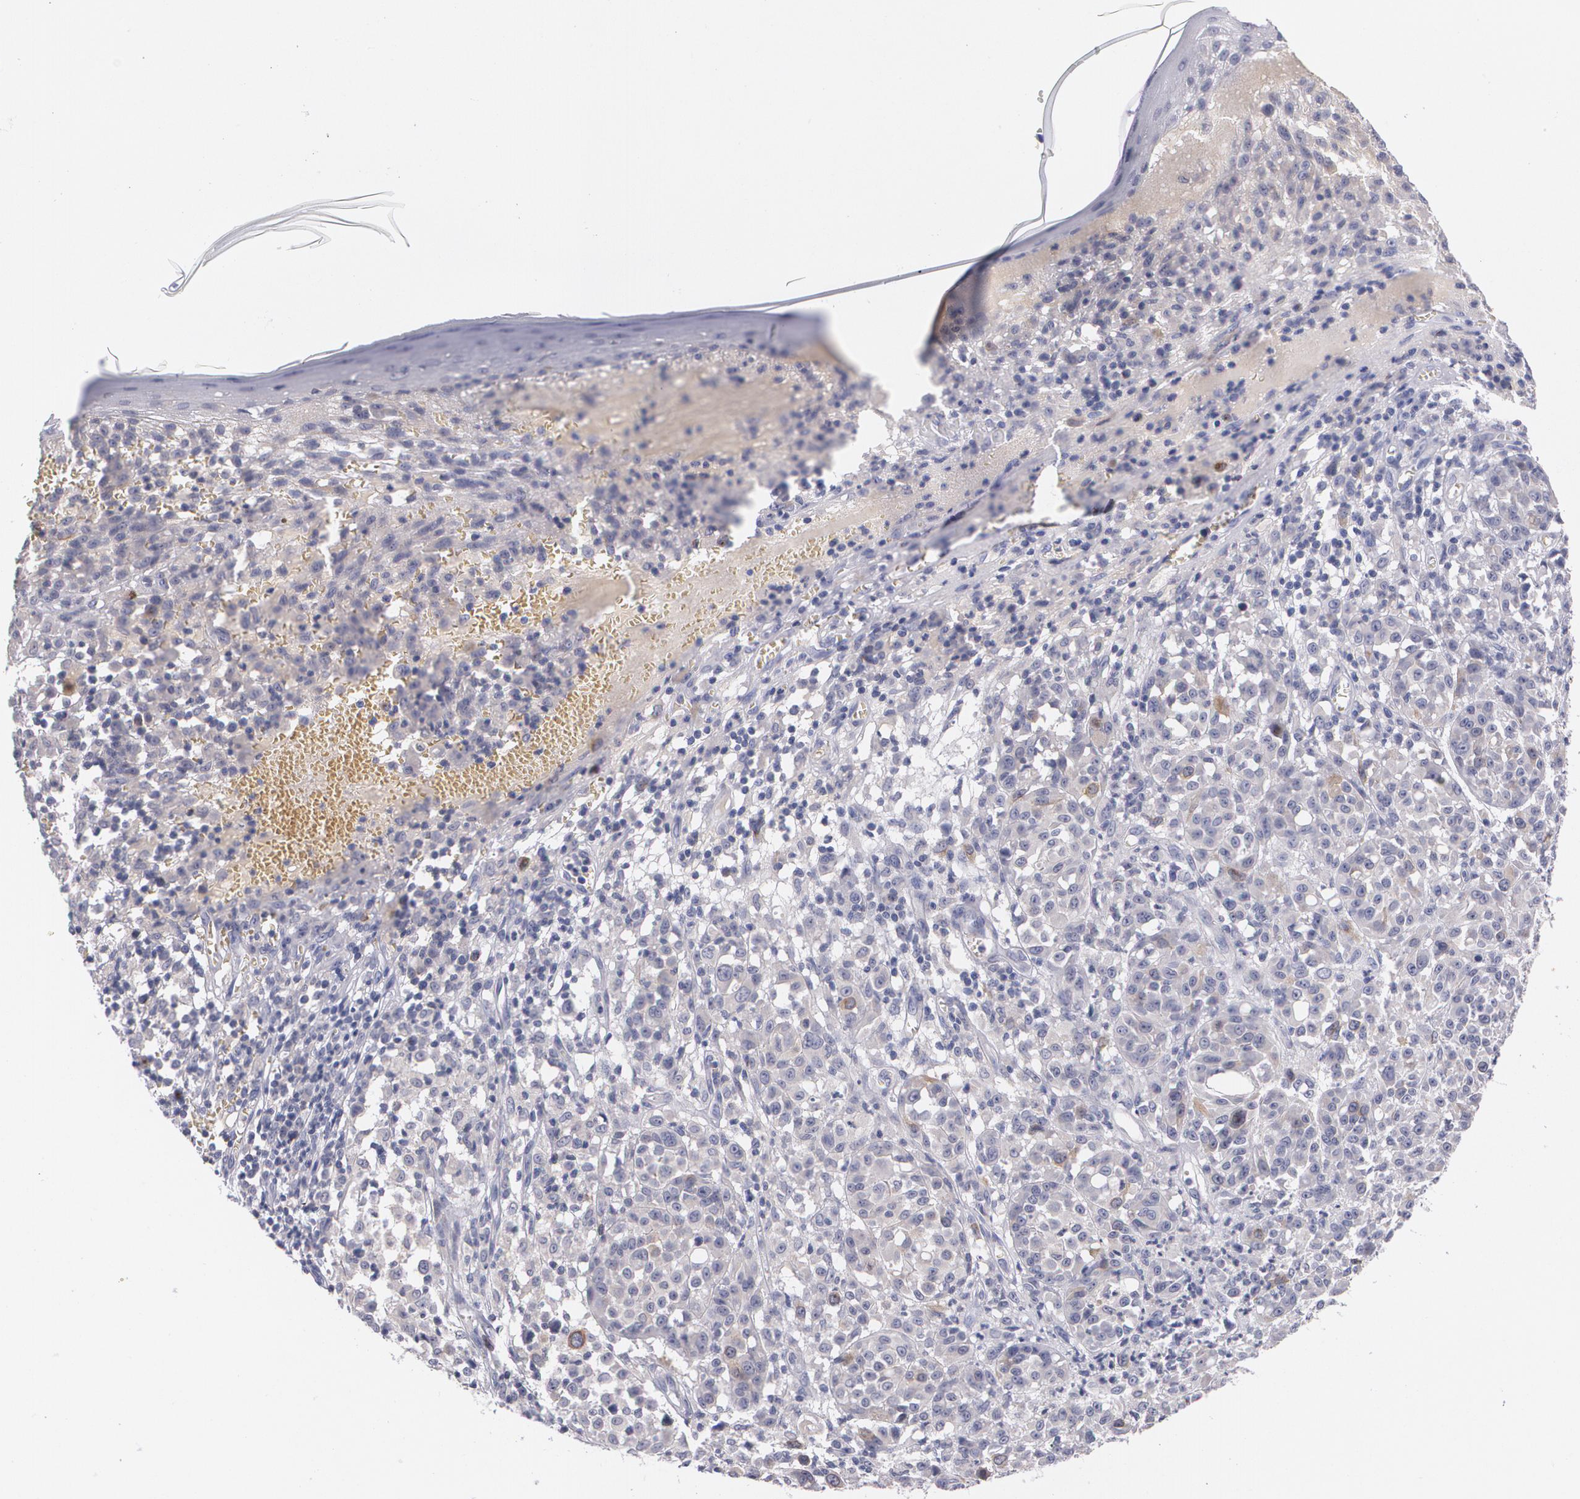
{"staining": {"intensity": "moderate", "quantity": "<25%", "location": "cytoplasmic/membranous"}, "tissue": "melanoma", "cell_type": "Tumor cells", "image_type": "cancer", "snomed": [{"axis": "morphology", "description": "Malignant melanoma, NOS"}, {"axis": "topography", "description": "Skin"}], "caption": "A photomicrograph of human melanoma stained for a protein reveals moderate cytoplasmic/membranous brown staining in tumor cells. The protein is stained brown, and the nuclei are stained in blue (DAB IHC with brightfield microscopy, high magnification).", "gene": "HMMR", "patient": {"sex": "female", "age": 49}}